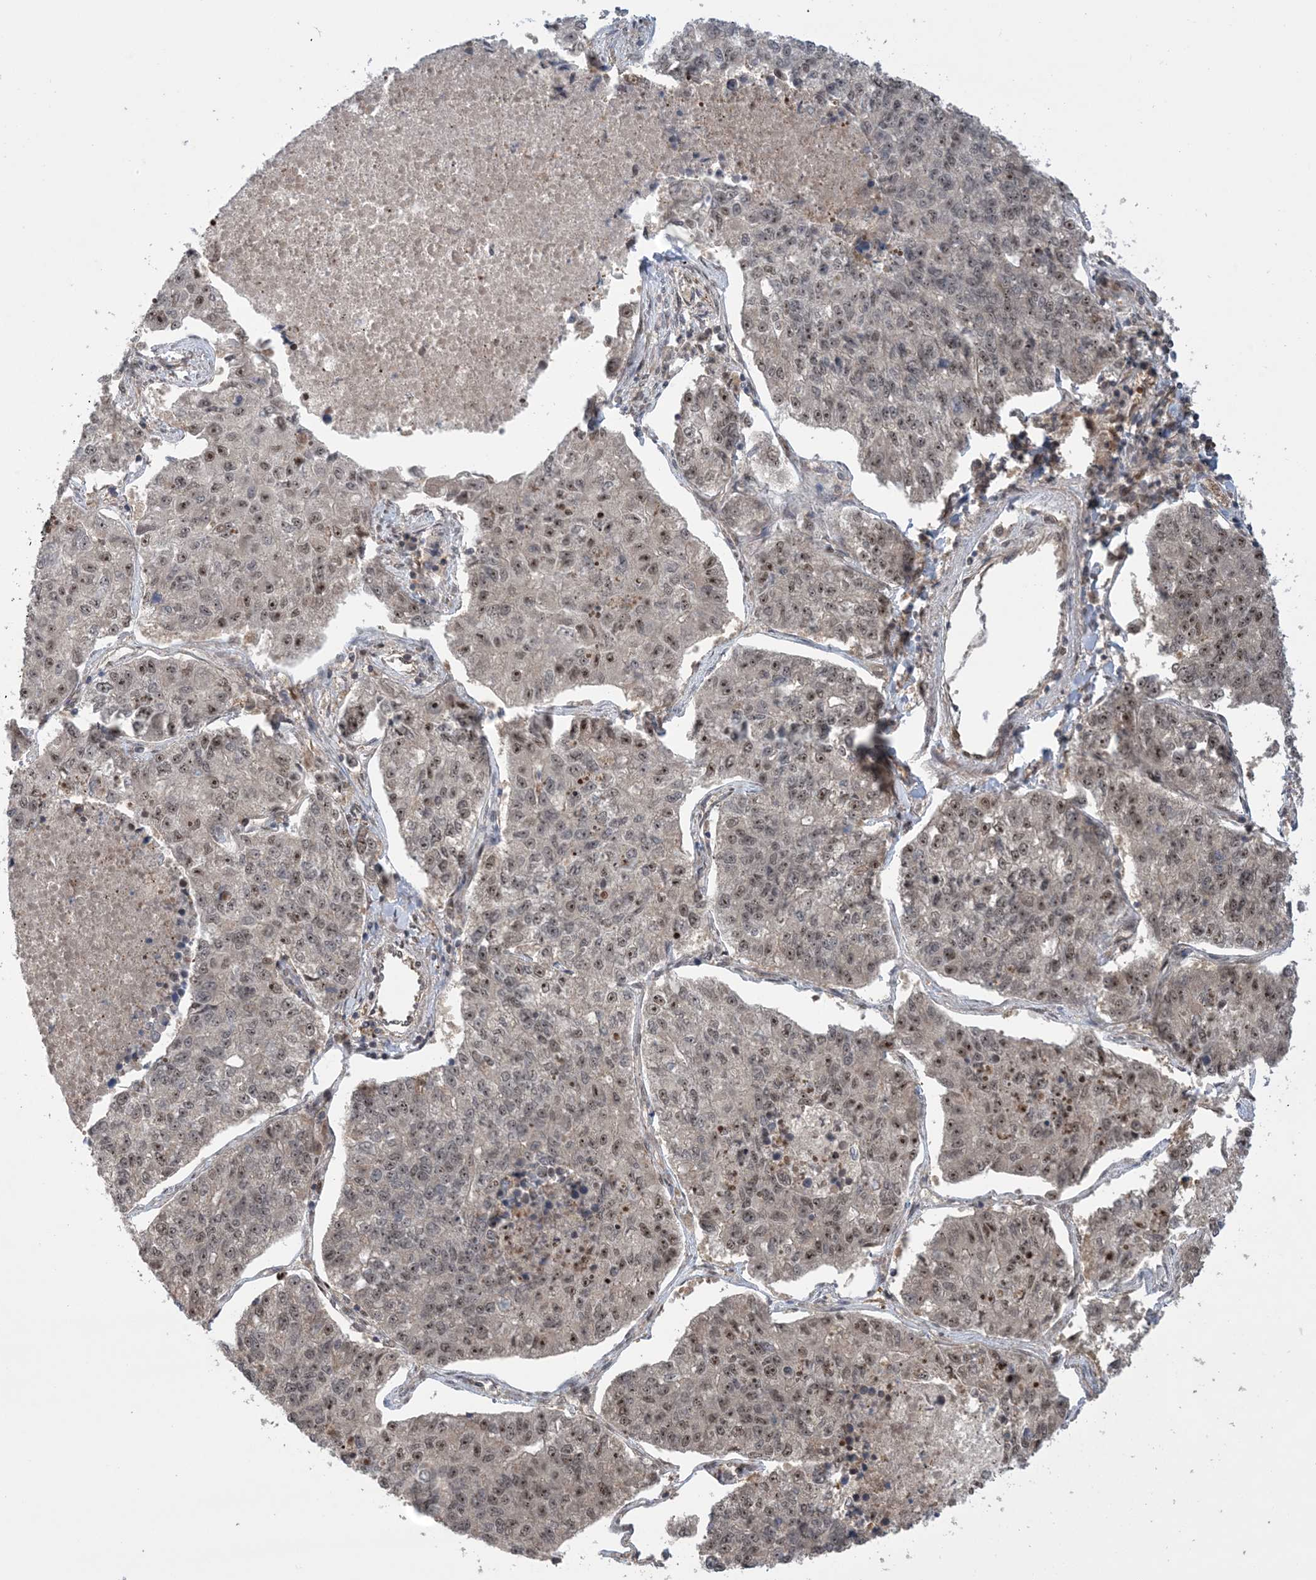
{"staining": {"intensity": "moderate", "quantity": "25%-75%", "location": "nuclear"}, "tissue": "lung cancer", "cell_type": "Tumor cells", "image_type": "cancer", "snomed": [{"axis": "morphology", "description": "Adenocarcinoma, NOS"}, {"axis": "topography", "description": "Lung"}], "caption": "Brown immunohistochemical staining in human lung cancer demonstrates moderate nuclear staining in about 25%-75% of tumor cells. The staining is performed using DAB brown chromogen to label protein expression. The nuclei are counter-stained blue using hematoxylin.", "gene": "ZNF710", "patient": {"sex": "male", "age": 49}}